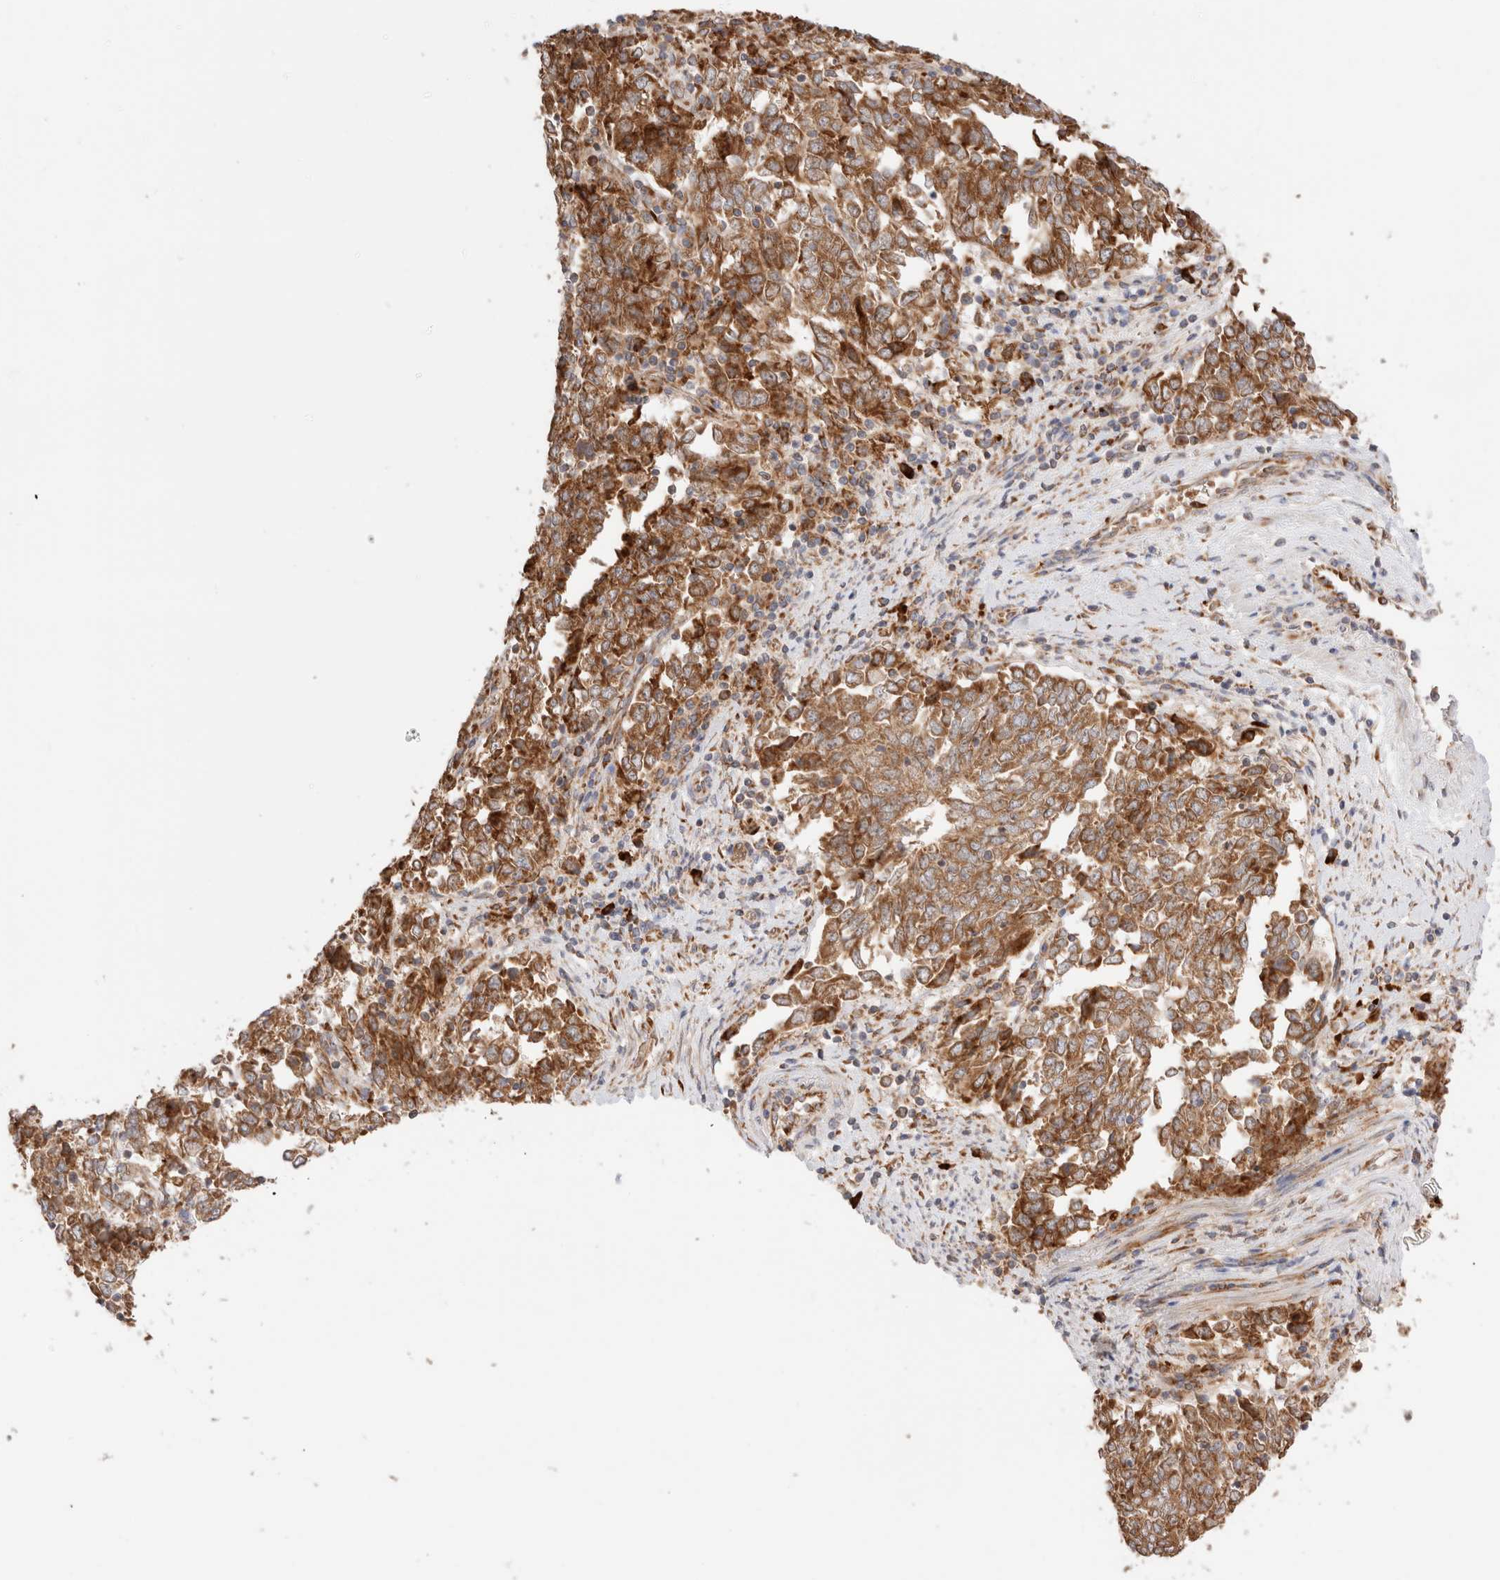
{"staining": {"intensity": "moderate", "quantity": ">75%", "location": "cytoplasmic/membranous"}, "tissue": "endometrial cancer", "cell_type": "Tumor cells", "image_type": "cancer", "snomed": [{"axis": "morphology", "description": "Adenocarcinoma, NOS"}, {"axis": "topography", "description": "Endometrium"}], "caption": "Endometrial cancer (adenocarcinoma) tissue reveals moderate cytoplasmic/membranous expression in about >75% of tumor cells, visualized by immunohistochemistry. The protein is shown in brown color, while the nuclei are stained blue.", "gene": "UTS2B", "patient": {"sex": "female", "age": 80}}